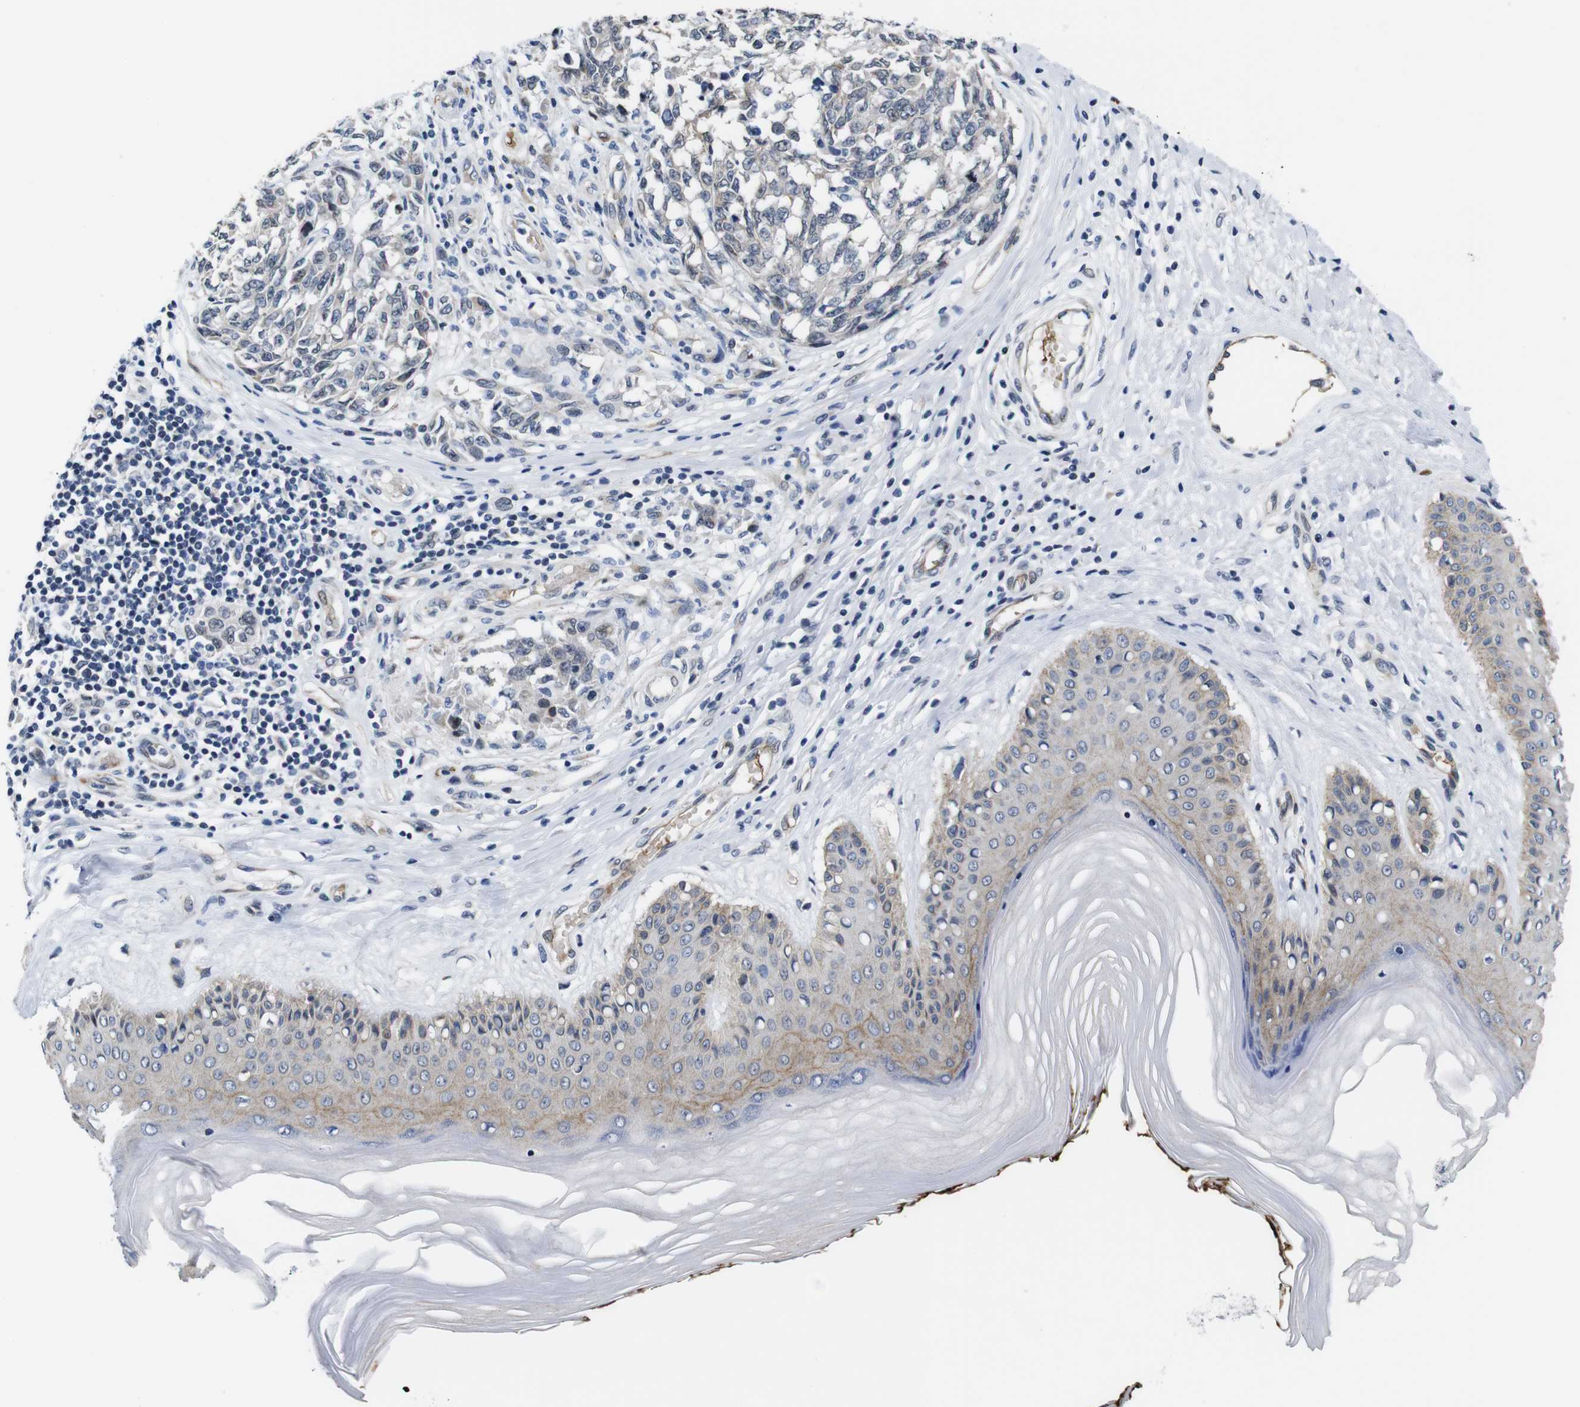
{"staining": {"intensity": "negative", "quantity": "none", "location": "none"}, "tissue": "melanoma", "cell_type": "Tumor cells", "image_type": "cancer", "snomed": [{"axis": "morphology", "description": "Malignant melanoma, NOS"}, {"axis": "topography", "description": "Skin"}], "caption": "An IHC histopathology image of melanoma is shown. There is no staining in tumor cells of melanoma.", "gene": "SOCS3", "patient": {"sex": "female", "age": 64}}